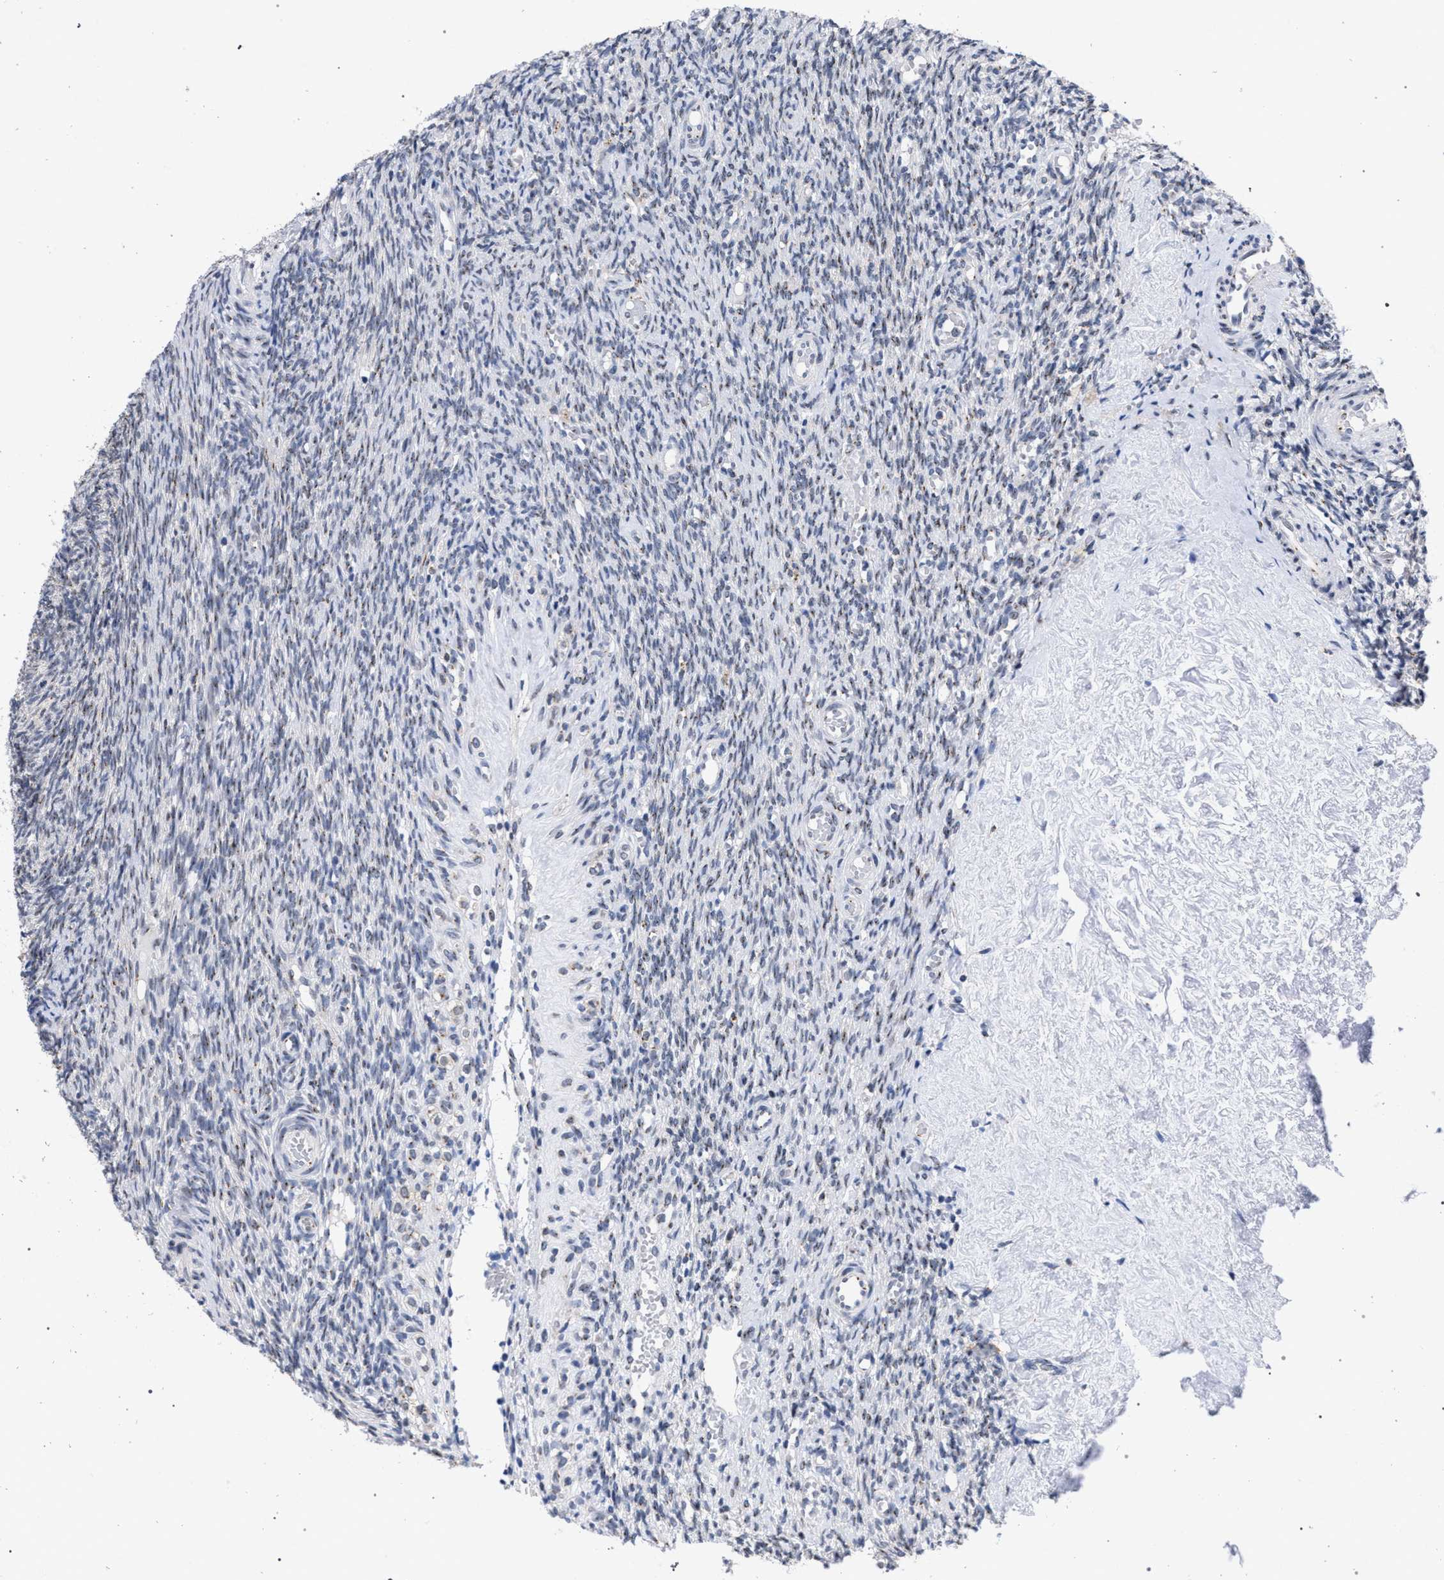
{"staining": {"intensity": "negative", "quantity": "none", "location": "none"}, "tissue": "ovary", "cell_type": "Ovarian stroma cells", "image_type": "normal", "snomed": [{"axis": "morphology", "description": "Normal tissue, NOS"}, {"axis": "topography", "description": "Ovary"}], "caption": "The immunohistochemistry micrograph has no significant expression in ovarian stroma cells of ovary.", "gene": "GOLGA2", "patient": {"sex": "female", "age": 41}}